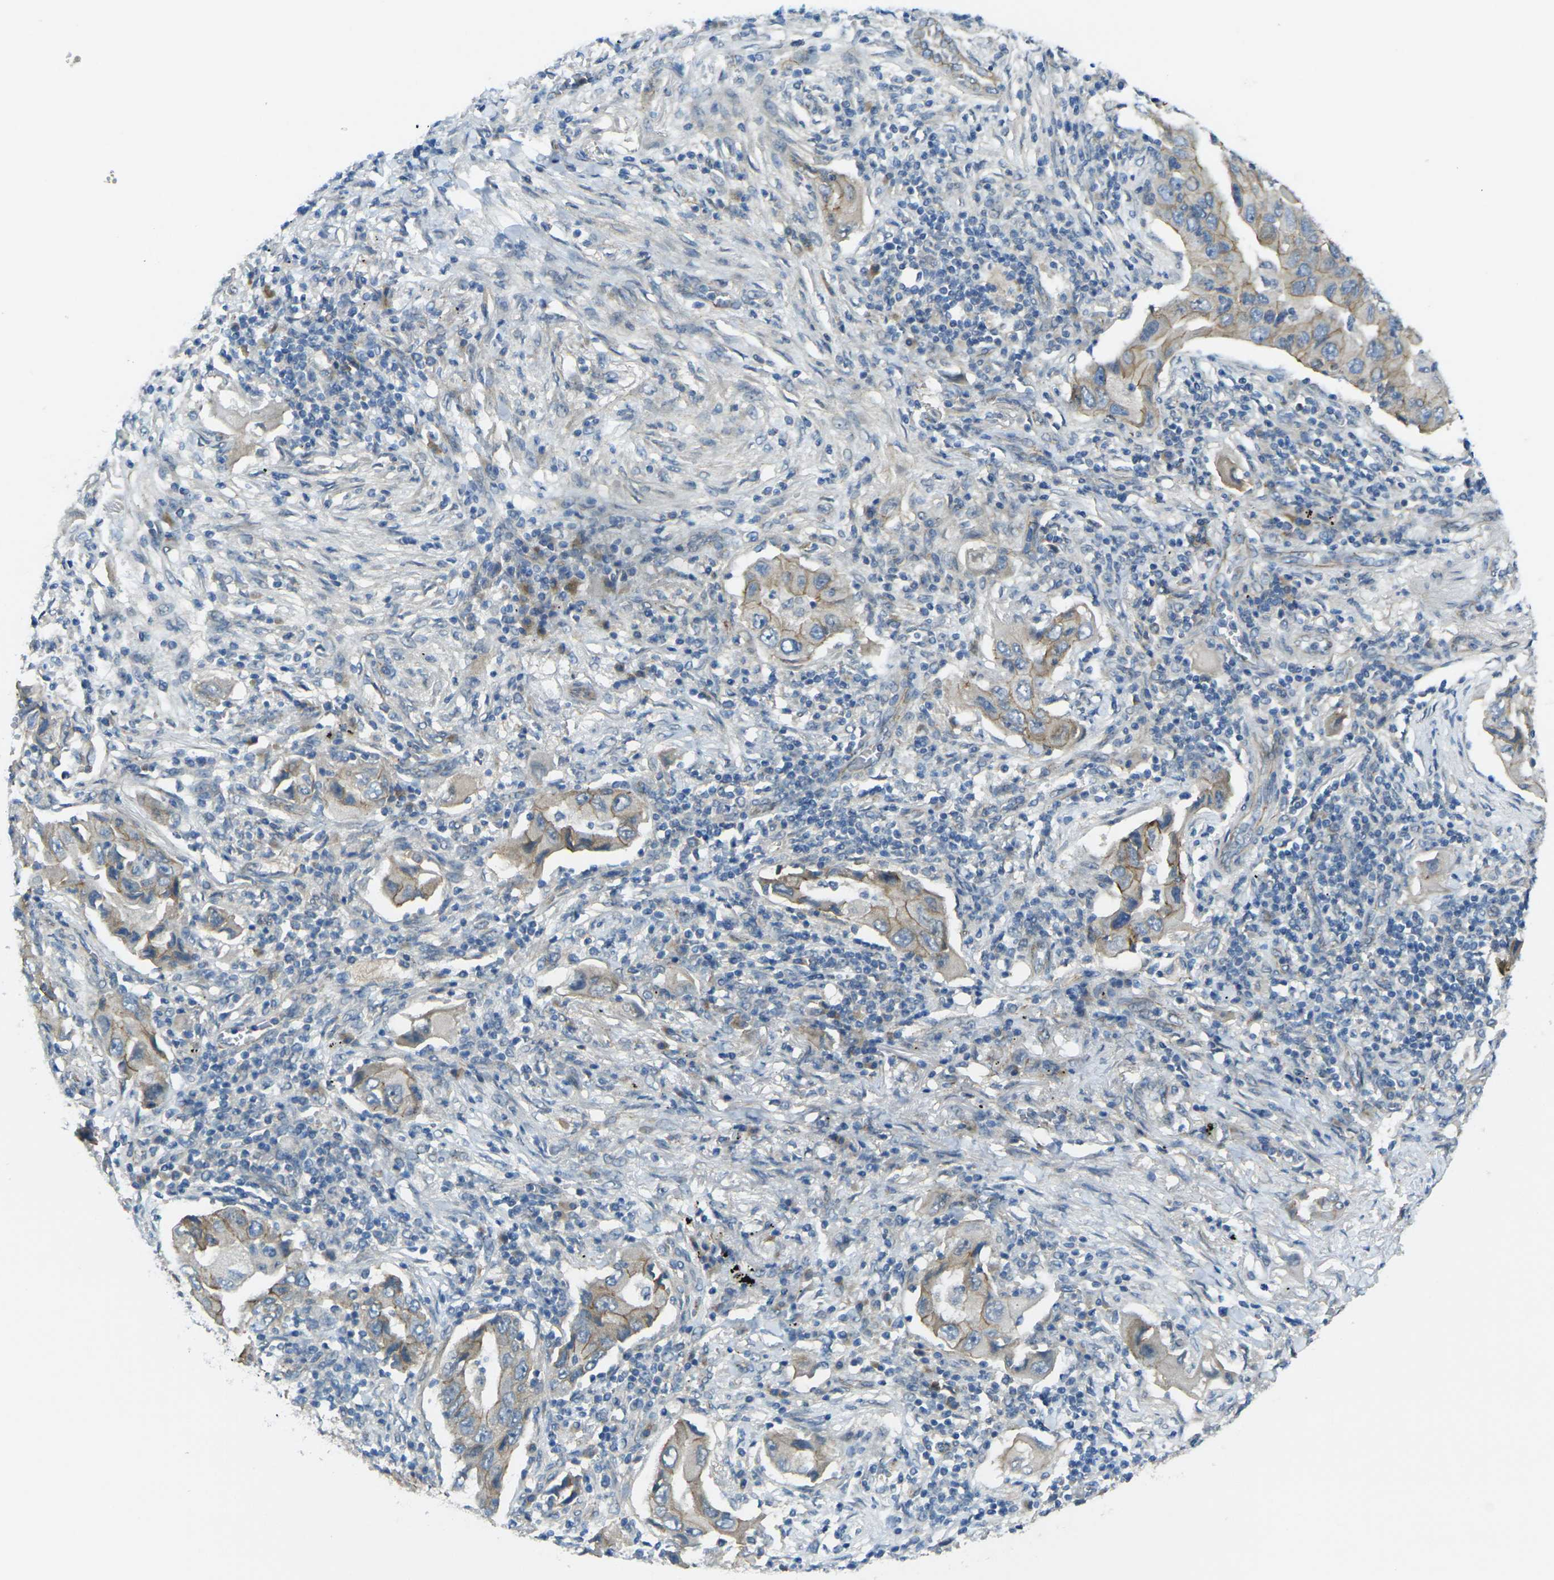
{"staining": {"intensity": "weak", "quantity": "25%-75%", "location": "cytoplasmic/membranous"}, "tissue": "lung cancer", "cell_type": "Tumor cells", "image_type": "cancer", "snomed": [{"axis": "morphology", "description": "Adenocarcinoma, NOS"}, {"axis": "topography", "description": "Lung"}], "caption": "This micrograph displays lung adenocarcinoma stained with IHC to label a protein in brown. The cytoplasmic/membranous of tumor cells show weak positivity for the protein. Nuclei are counter-stained blue.", "gene": "RHBDD1", "patient": {"sex": "female", "age": 65}}